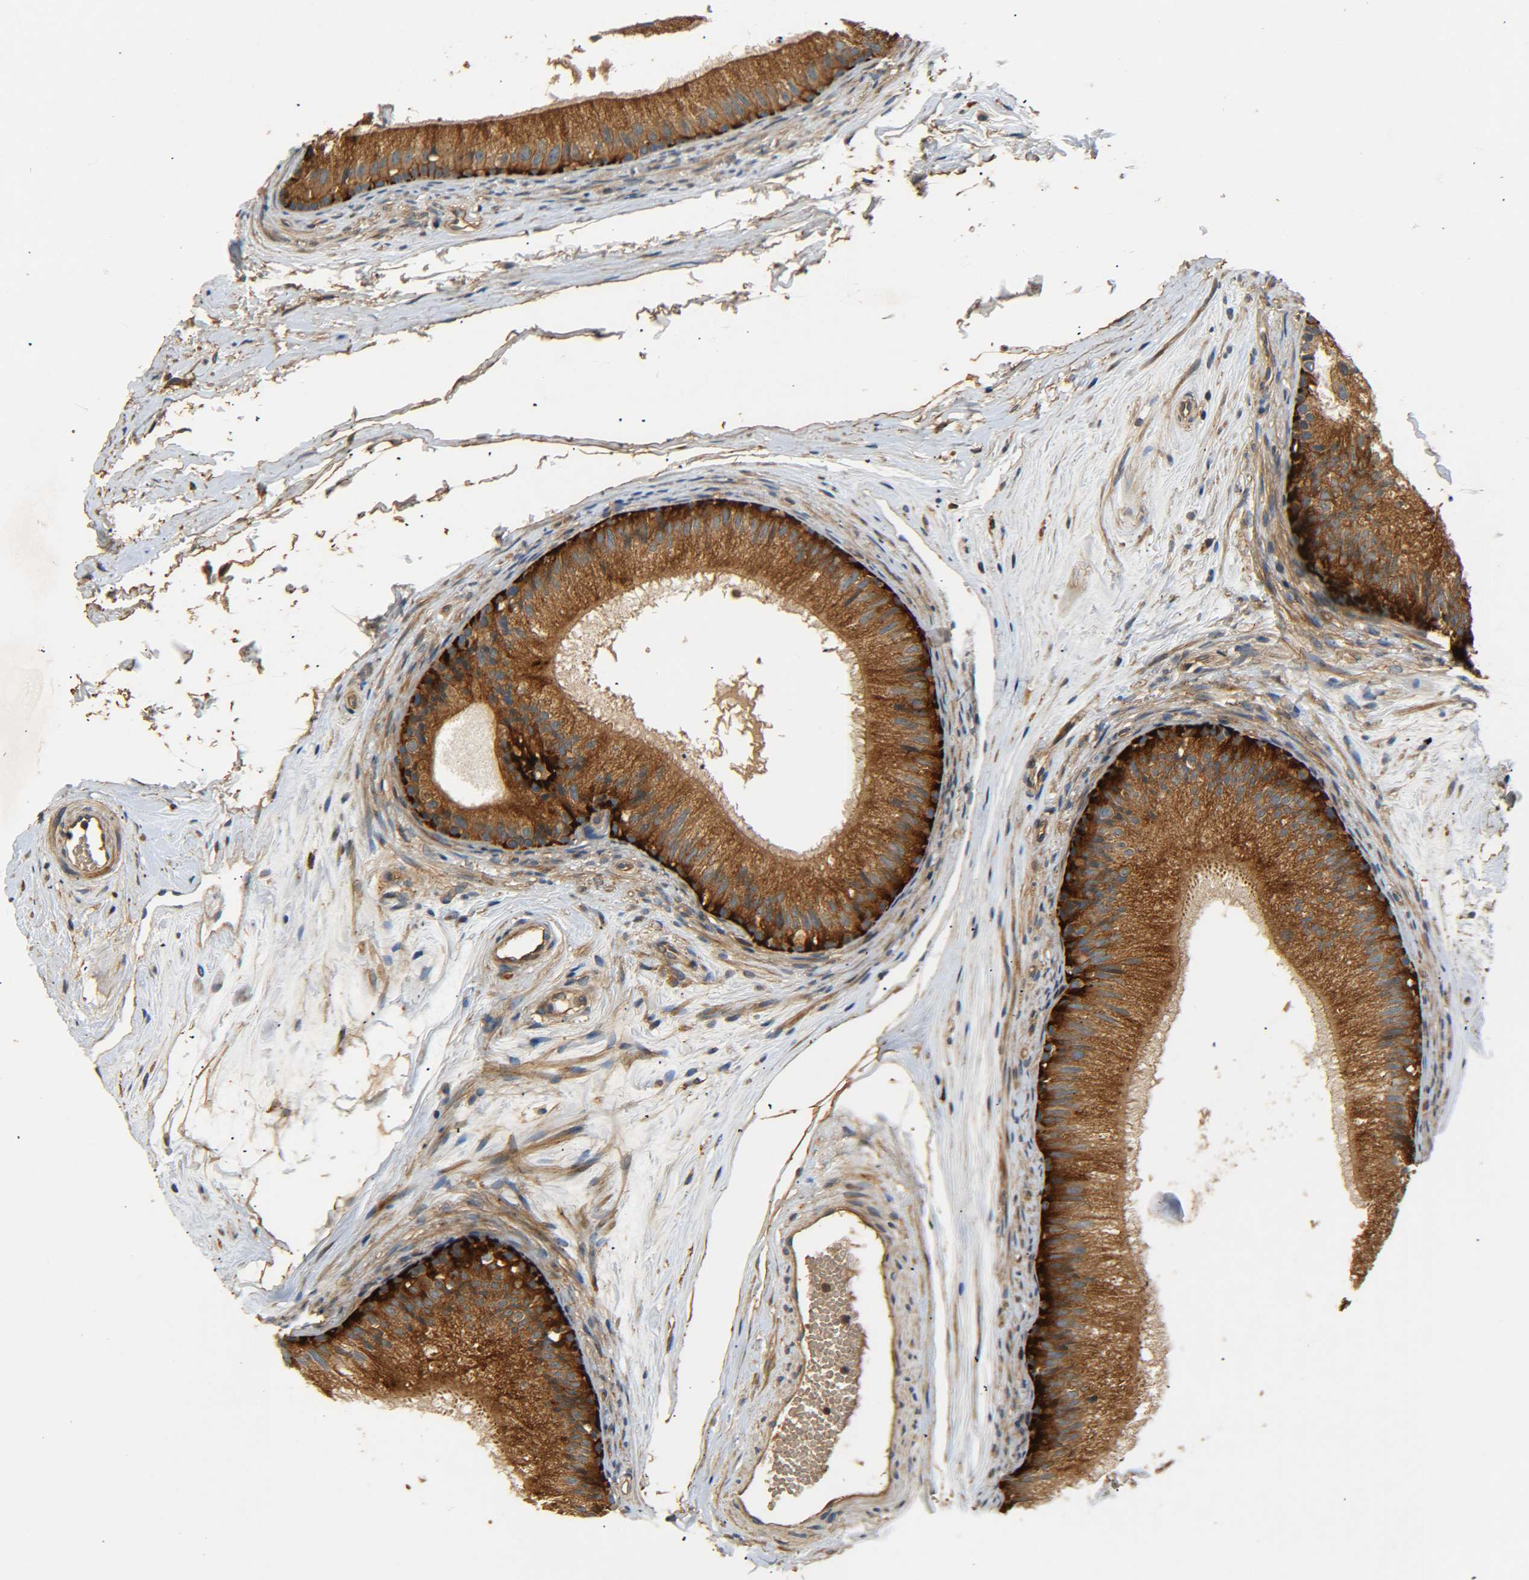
{"staining": {"intensity": "strong", "quantity": ">75%", "location": "cytoplasmic/membranous"}, "tissue": "epididymis", "cell_type": "Glandular cells", "image_type": "normal", "snomed": [{"axis": "morphology", "description": "Normal tissue, NOS"}, {"axis": "topography", "description": "Epididymis"}], "caption": "Protein staining displays strong cytoplasmic/membranous positivity in approximately >75% of glandular cells in benign epididymis.", "gene": "LRCH3", "patient": {"sex": "male", "age": 56}}